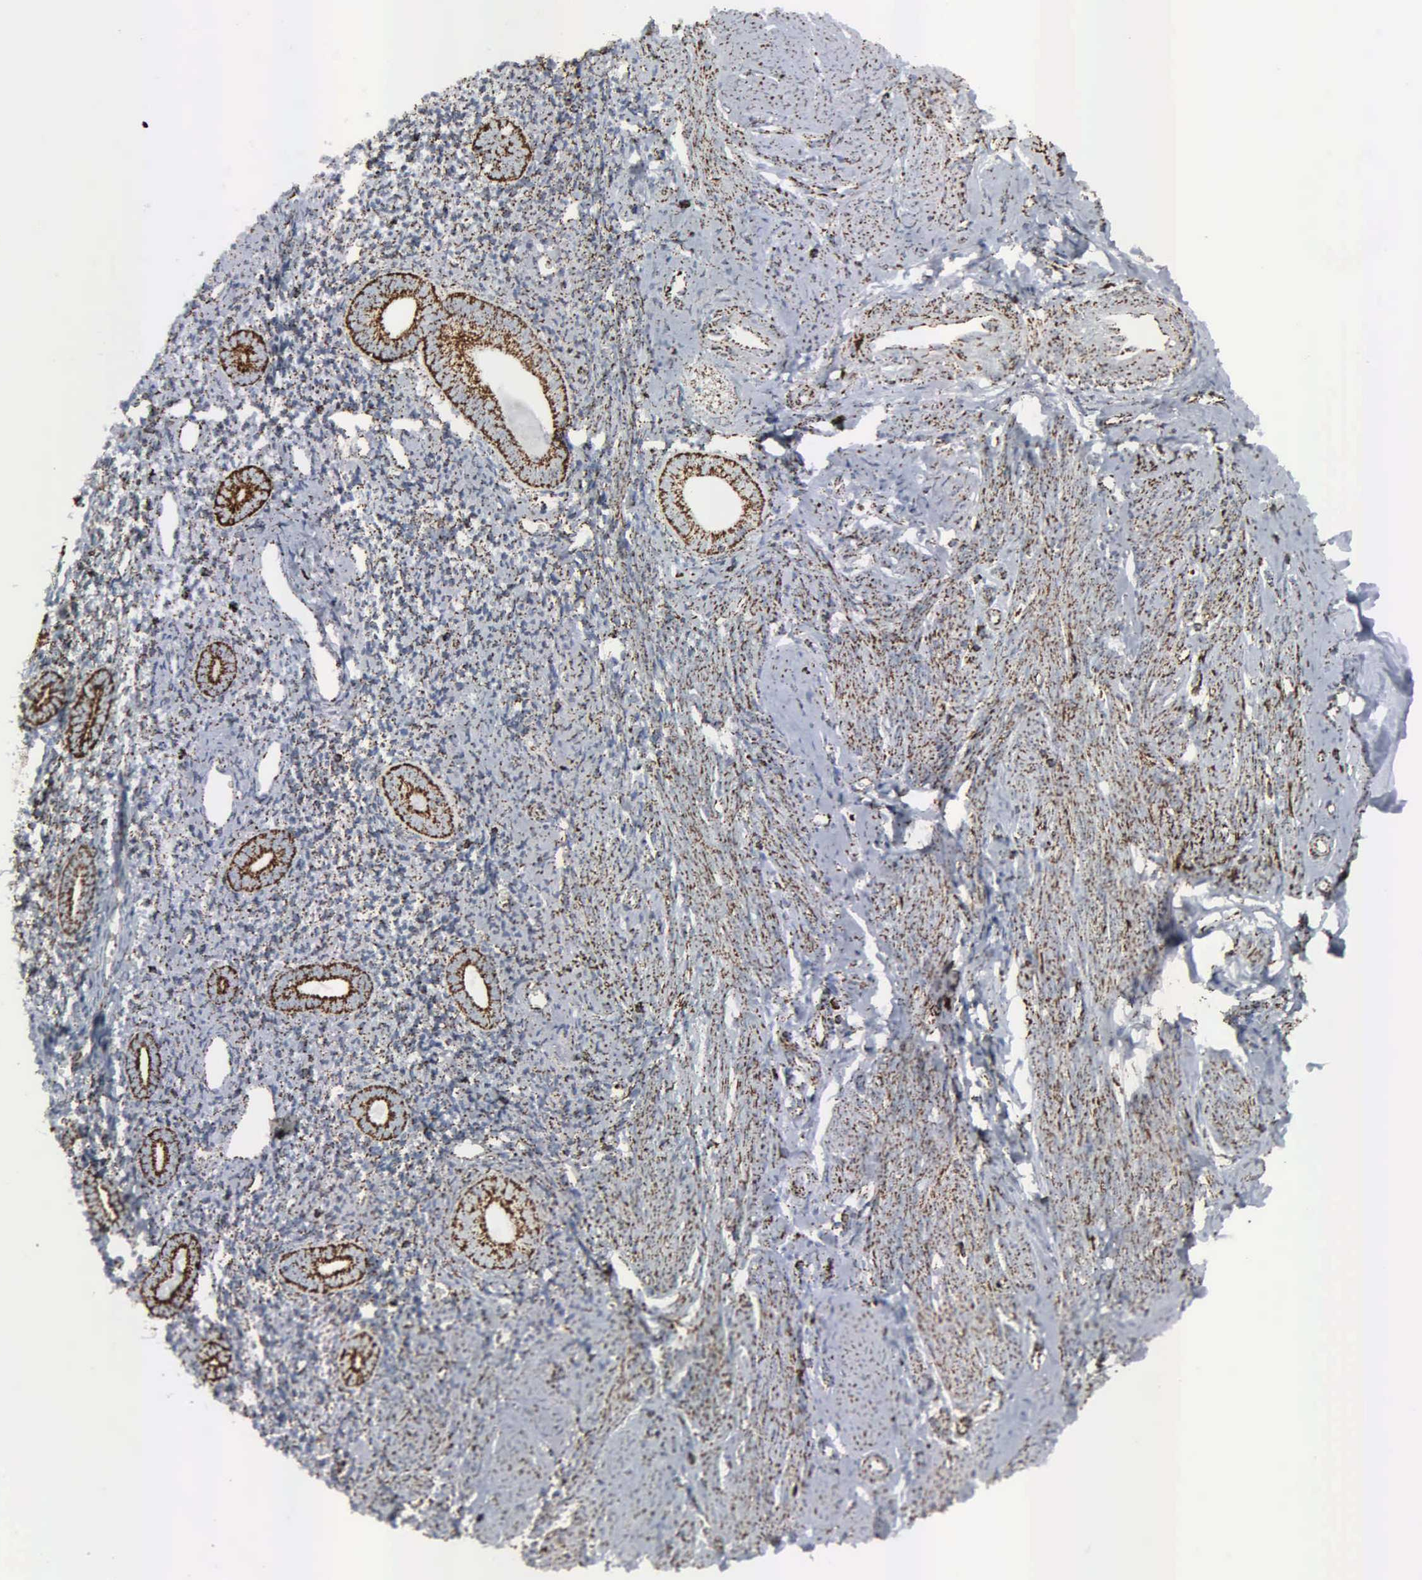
{"staining": {"intensity": "strong", "quantity": "25%-75%", "location": "cytoplasmic/membranous"}, "tissue": "endometrium", "cell_type": "Cells in endometrial stroma", "image_type": "normal", "snomed": [{"axis": "morphology", "description": "Normal tissue, NOS"}, {"axis": "morphology", "description": "Neoplasm, benign, NOS"}, {"axis": "topography", "description": "Uterus"}], "caption": "Strong cytoplasmic/membranous expression for a protein is identified in approximately 25%-75% of cells in endometrial stroma of normal endometrium using immunohistochemistry (IHC).", "gene": "HSPA9", "patient": {"sex": "female", "age": 55}}